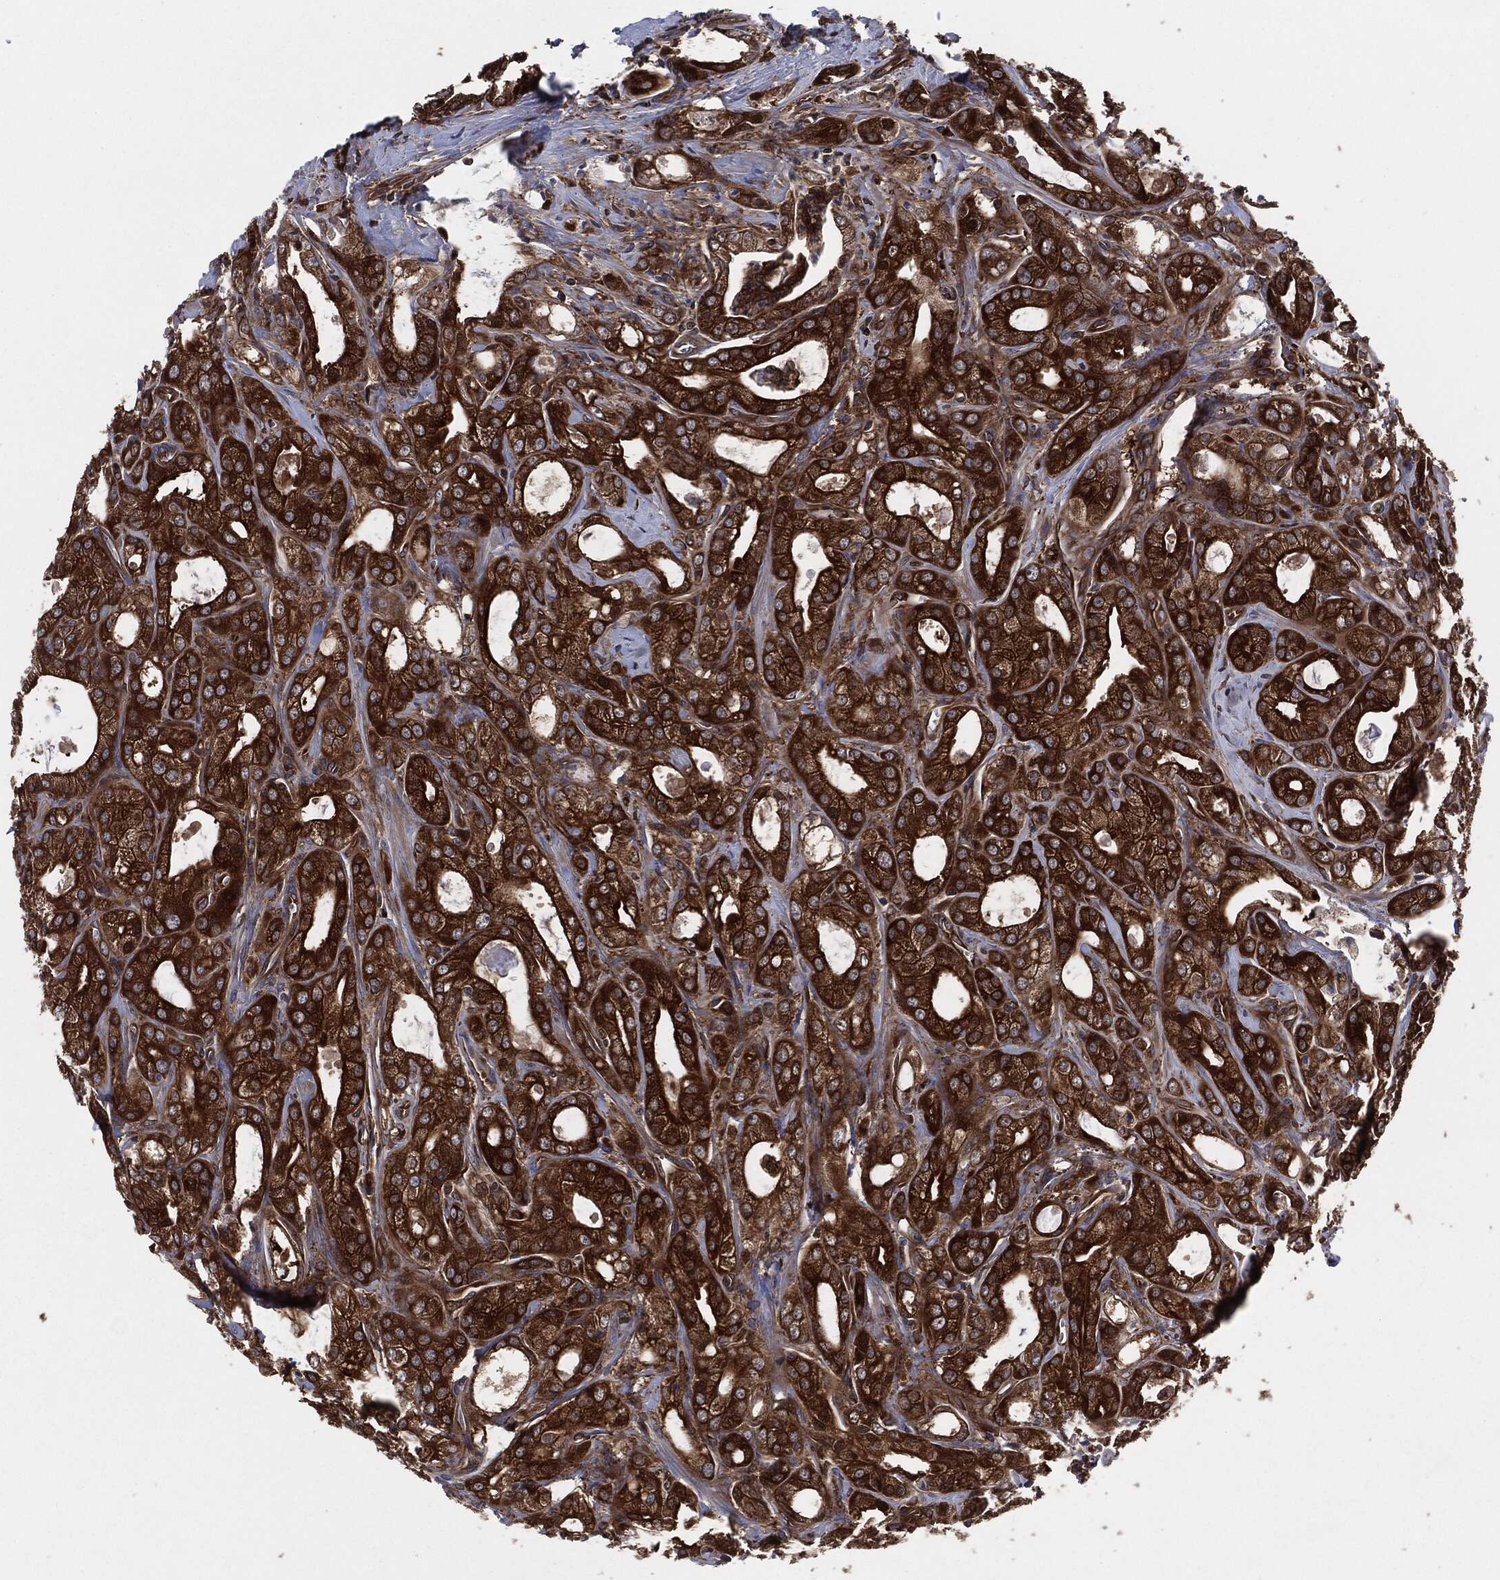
{"staining": {"intensity": "strong", "quantity": ">75%", "location": "cytoplasmic/membranous"}, "tissue": "prostate cancer", "cell_type": "Tumor cells", "image_type": "cancer", "snomed": [{"axis": "morphology", "description": "Adenocarcinoma, NOS"}, {"axis": "morphology", "description": "Adenocarcinoma, High grade"}, {"axis": "topography", "description": "Prostate"}], "caption": "IHC staining of prostate cancer (adenocarcinoma (high-grade)), which shows high levels of strong cytoplasmic/membranous staining in about >75% of tumor cells indicating strong cytoplasmic/membranous protein expression. The staining was performed using DAB (brown) for protein detection and nuclei were counterstained in hematoxylin (blue).", "gene": "XPNPEP1", "patient": {"sex": "male", "age": 70}}